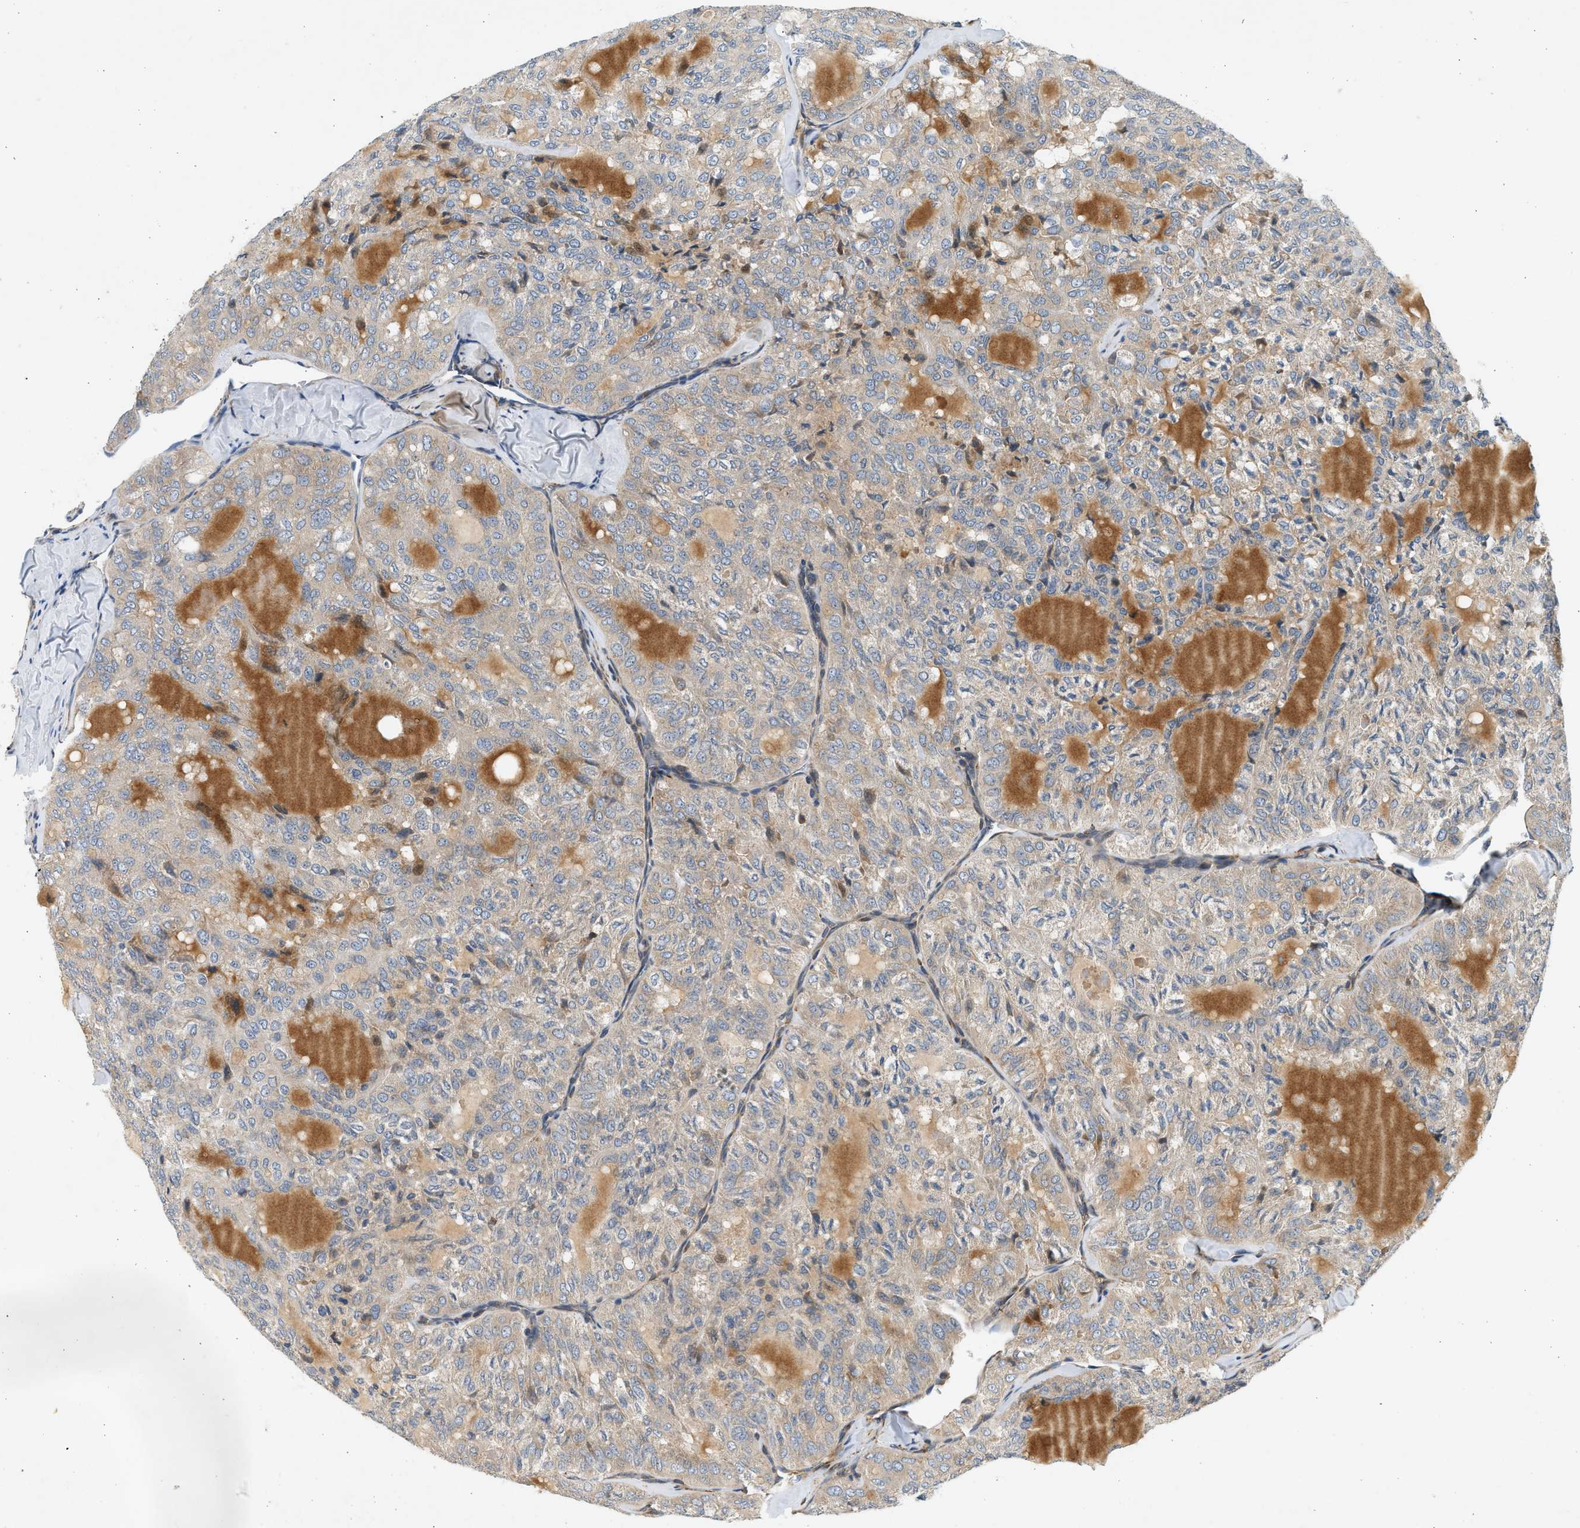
{"staining": {"intensity": "weak", "quantity": ">75%", "location": "cytoplasmic/membranous"}, "tissue": "thyroid cancer", "cell_type": "Tumor cells", "image_type": "cancer", "snomed": [{"axis": "morphology", "description": "Follicular adenoma carcinoma, NOS"}, {"axis": "topography", "description": "Thyroid gland"}], "caption": "An IHC image of neoplastic tissue is shown. Protein staining in brown labels weak cytoplasmic/membranous positivity in thyroid cancer within tumor cells.", "gene": "KDELR2", "patient": {"sex": "male", "age": 75}}